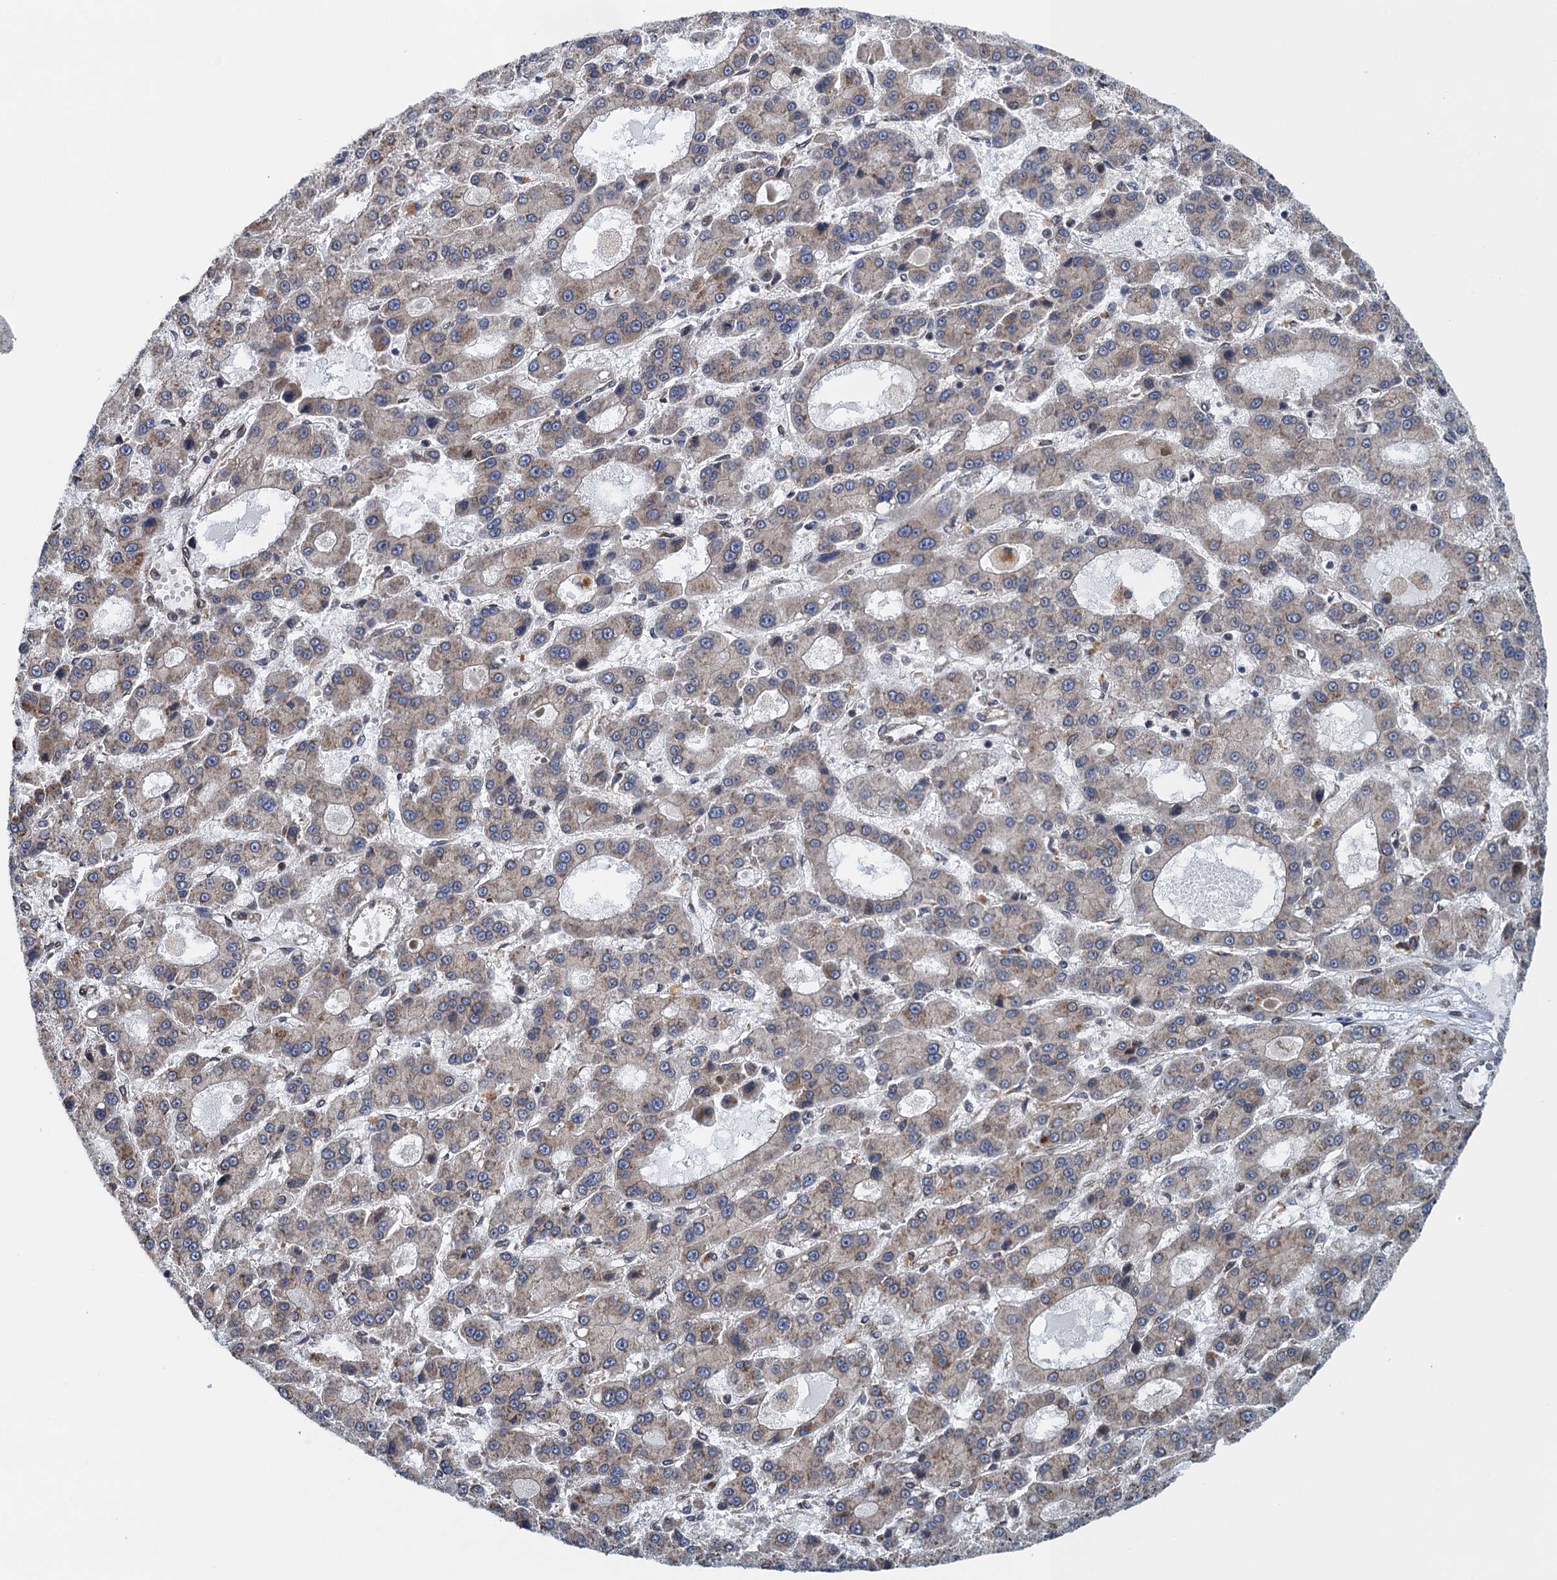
{"staining": {"intensity": "weak", "quantity": "<25%", "location": "cytoplasmic/membranous"}, "tissue": "liver cancer", "cell_type": "Tumor cells", "image_type": "cancer", "snomed": [{"axis": "morphology", "description": "Carcinoma, Hepatocellular, NOS"}, {"axis": "topography", "description": "Liver"}], "caption": "A high-resolution histopathology image shows immunohistochemistry (IHC) staining of liver cancer (hepatocellular carcinoma), which exhibits no significant expression in tumor cells. (Immunohistochemistry, brightfield microscopy, high magnification).", "gene": "MDM1", "patient": {"sex": "male", "age": 70}}